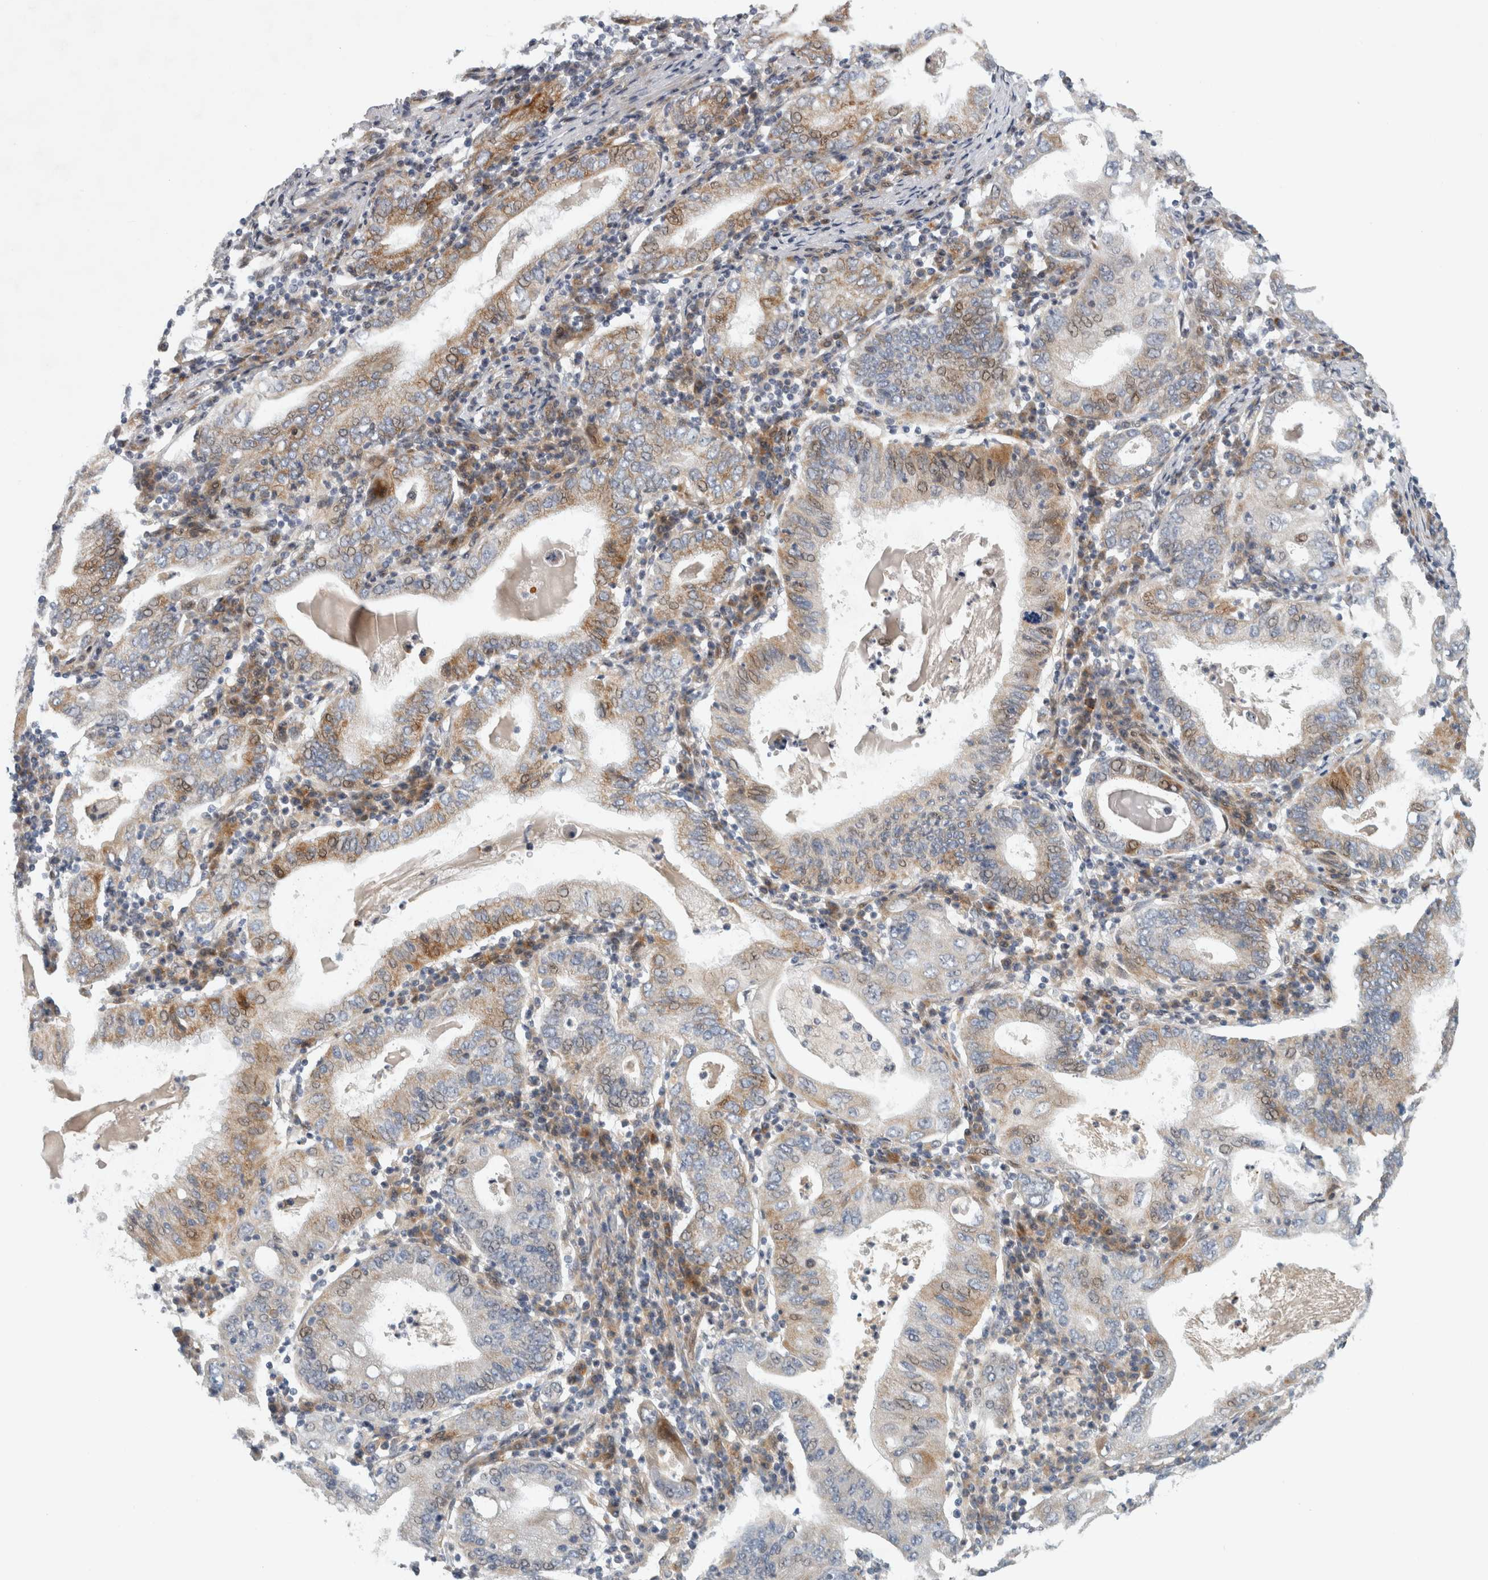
{"staining": {"intensity": "weak", "quantity": "25%-75%", "location": "cytoplasmic/membranous,nuclear"}, "tissue": "stomach cancer", "cell_type": "Tumor cells", "image_type": "cancer", "snomed": [{"axis": "morphology", "description": "Normal tissue, NOS"}, {"axis": "morphology", "description": "Adenocarcinoma, NOS"}, {"axis": "topography", "description": "Esophagus"}, {"axis": "topography", "description": "Stomach, upper"}, {"axis": "topography", "description": "Peripheral nerve tissue"}], "caption": "About 25%-75% of tumor cells in human stomach adenocarcinoma display weak cytoplasmic/membranous and nuclear protein expression as visualized by brown immunohistochemical staining.", "gene": "RBM48", "patient": {"sex": "male", "age": 62}}